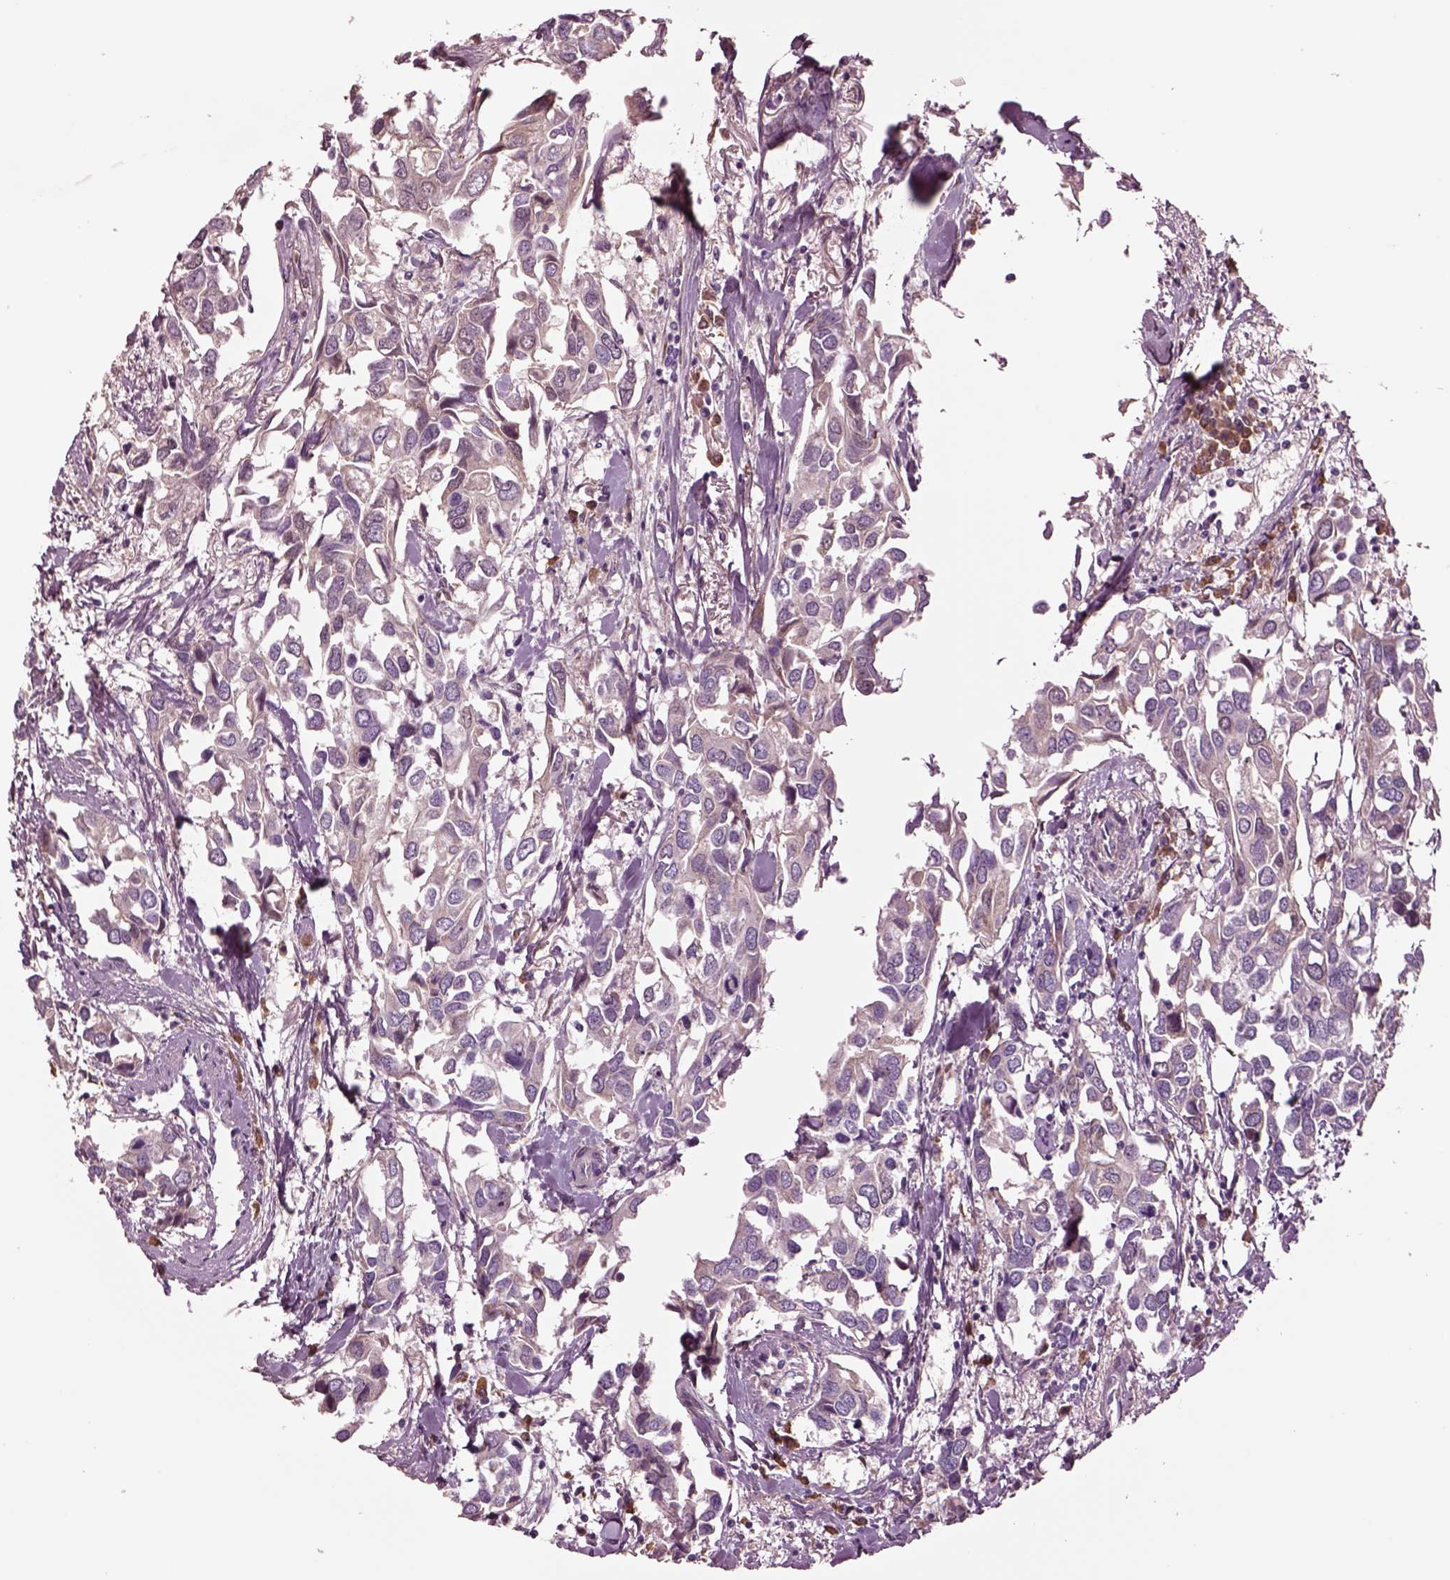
{"staining": {"intensity": "negative", "quantity": "none", "location": "none"}, "tissue": "breast cancer", "cell_type": "Tumor cells", "image_type": "cancer", "snomed": [{"axis": "morphology", "description": "Duct carcinoma"}, {"axis": "topography", "description": "Breast"}], "caption": "Breast cancer was stained to show a protein in brown. There is no significant positivity in tumor cells.", "gene": "HTR1B", "patient": {"sex": "female", "age": 83}}